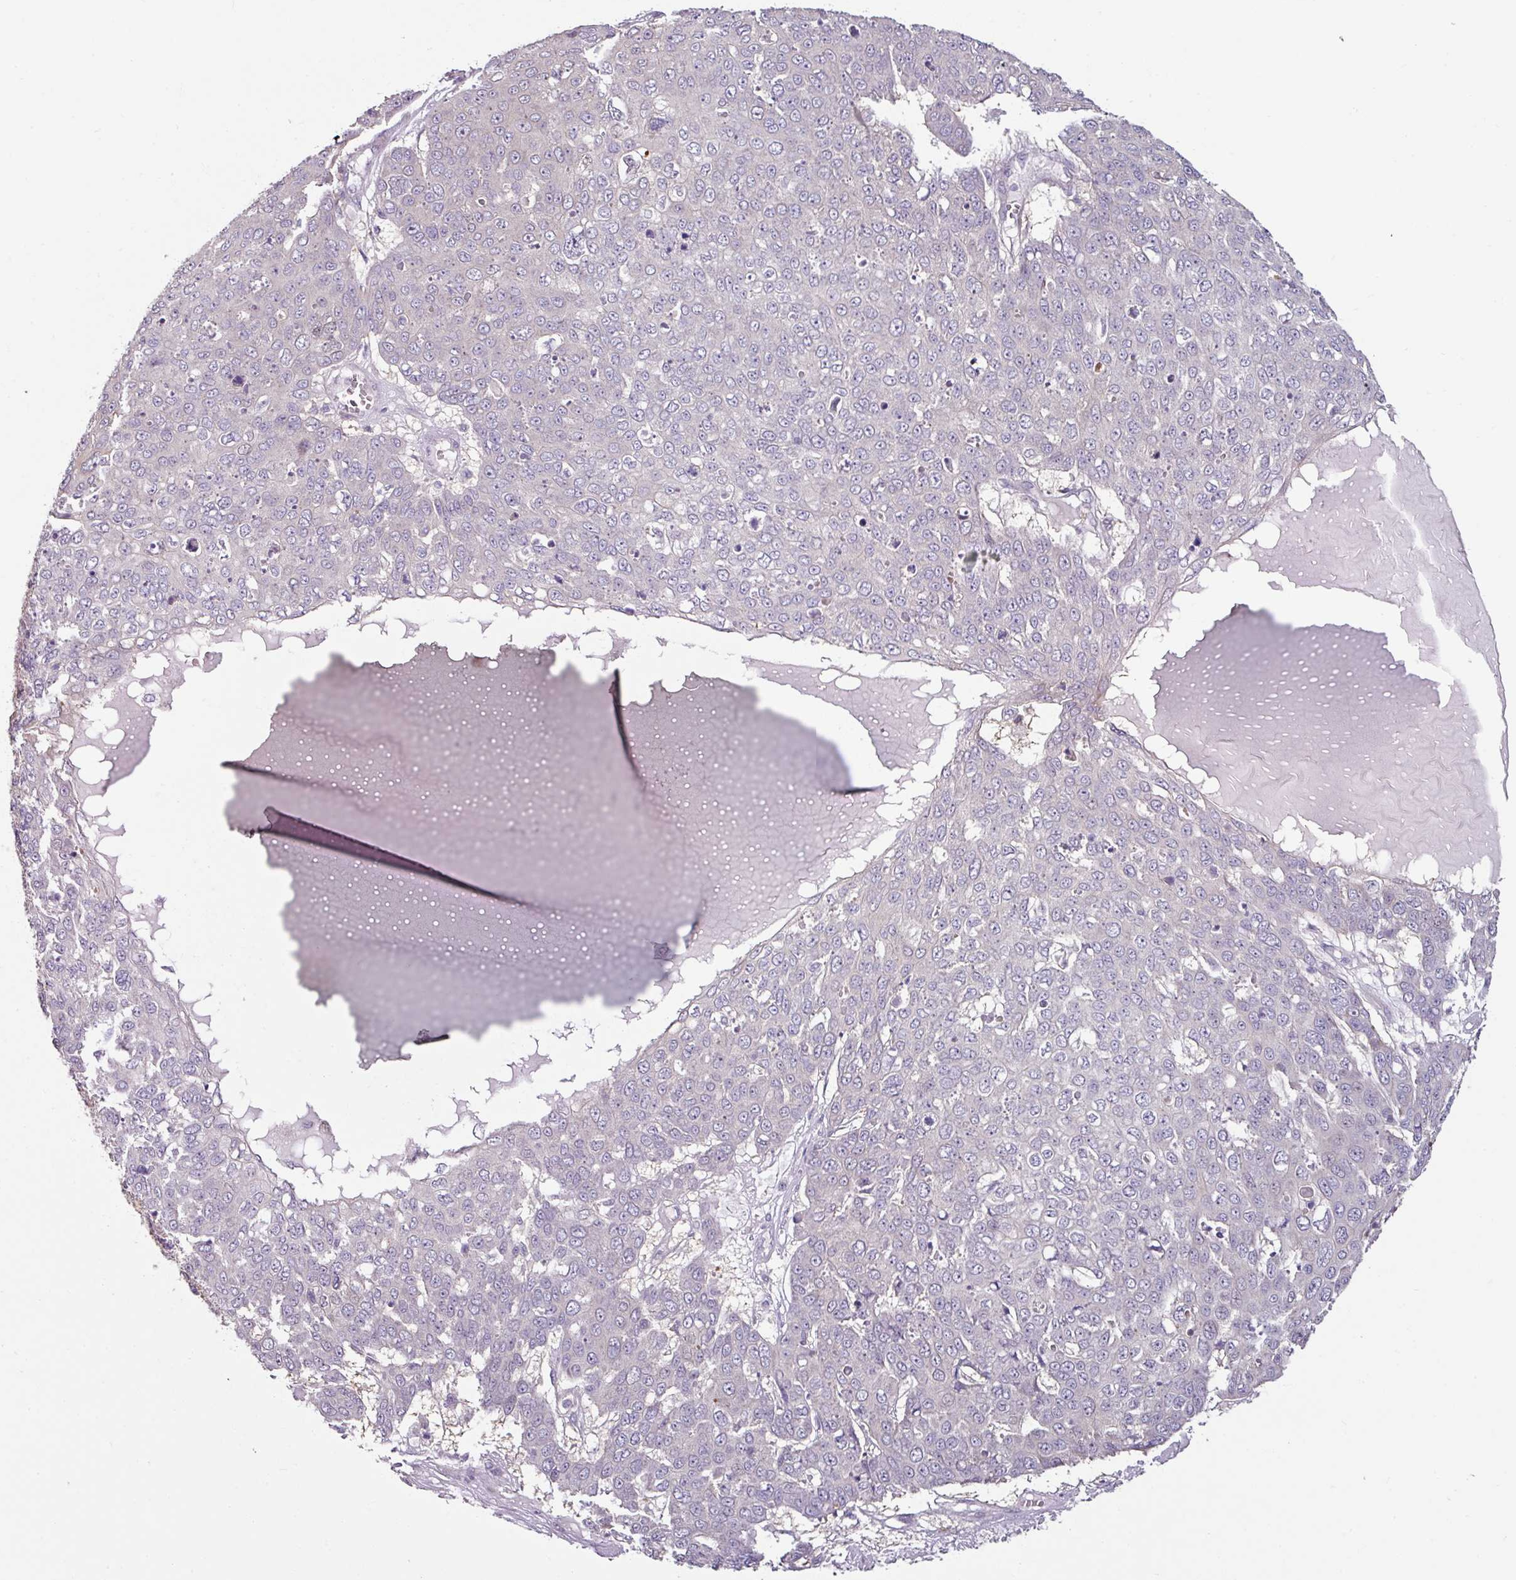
{"staining": {"intensity": "negative", "quantity": "none", "location": "none"}, "tissue": "skin cancer", "cell_type": "Tumor cells", "image_type": "cancer", "snomed": [{"axis": "morphology", "description": "Squamous cell carcinoma, NOS"}, {"axis": "topography", "description": "Skin"}], "caption": "Tumor cells show no significant protein positivity in skin cancer (squamous cell carcinoma). (DAB immunohistochemistry (IHC) with hematoxylin counter stain).", "gene": "MTMR14", "patient": {"sex": "male", "age": 71}}